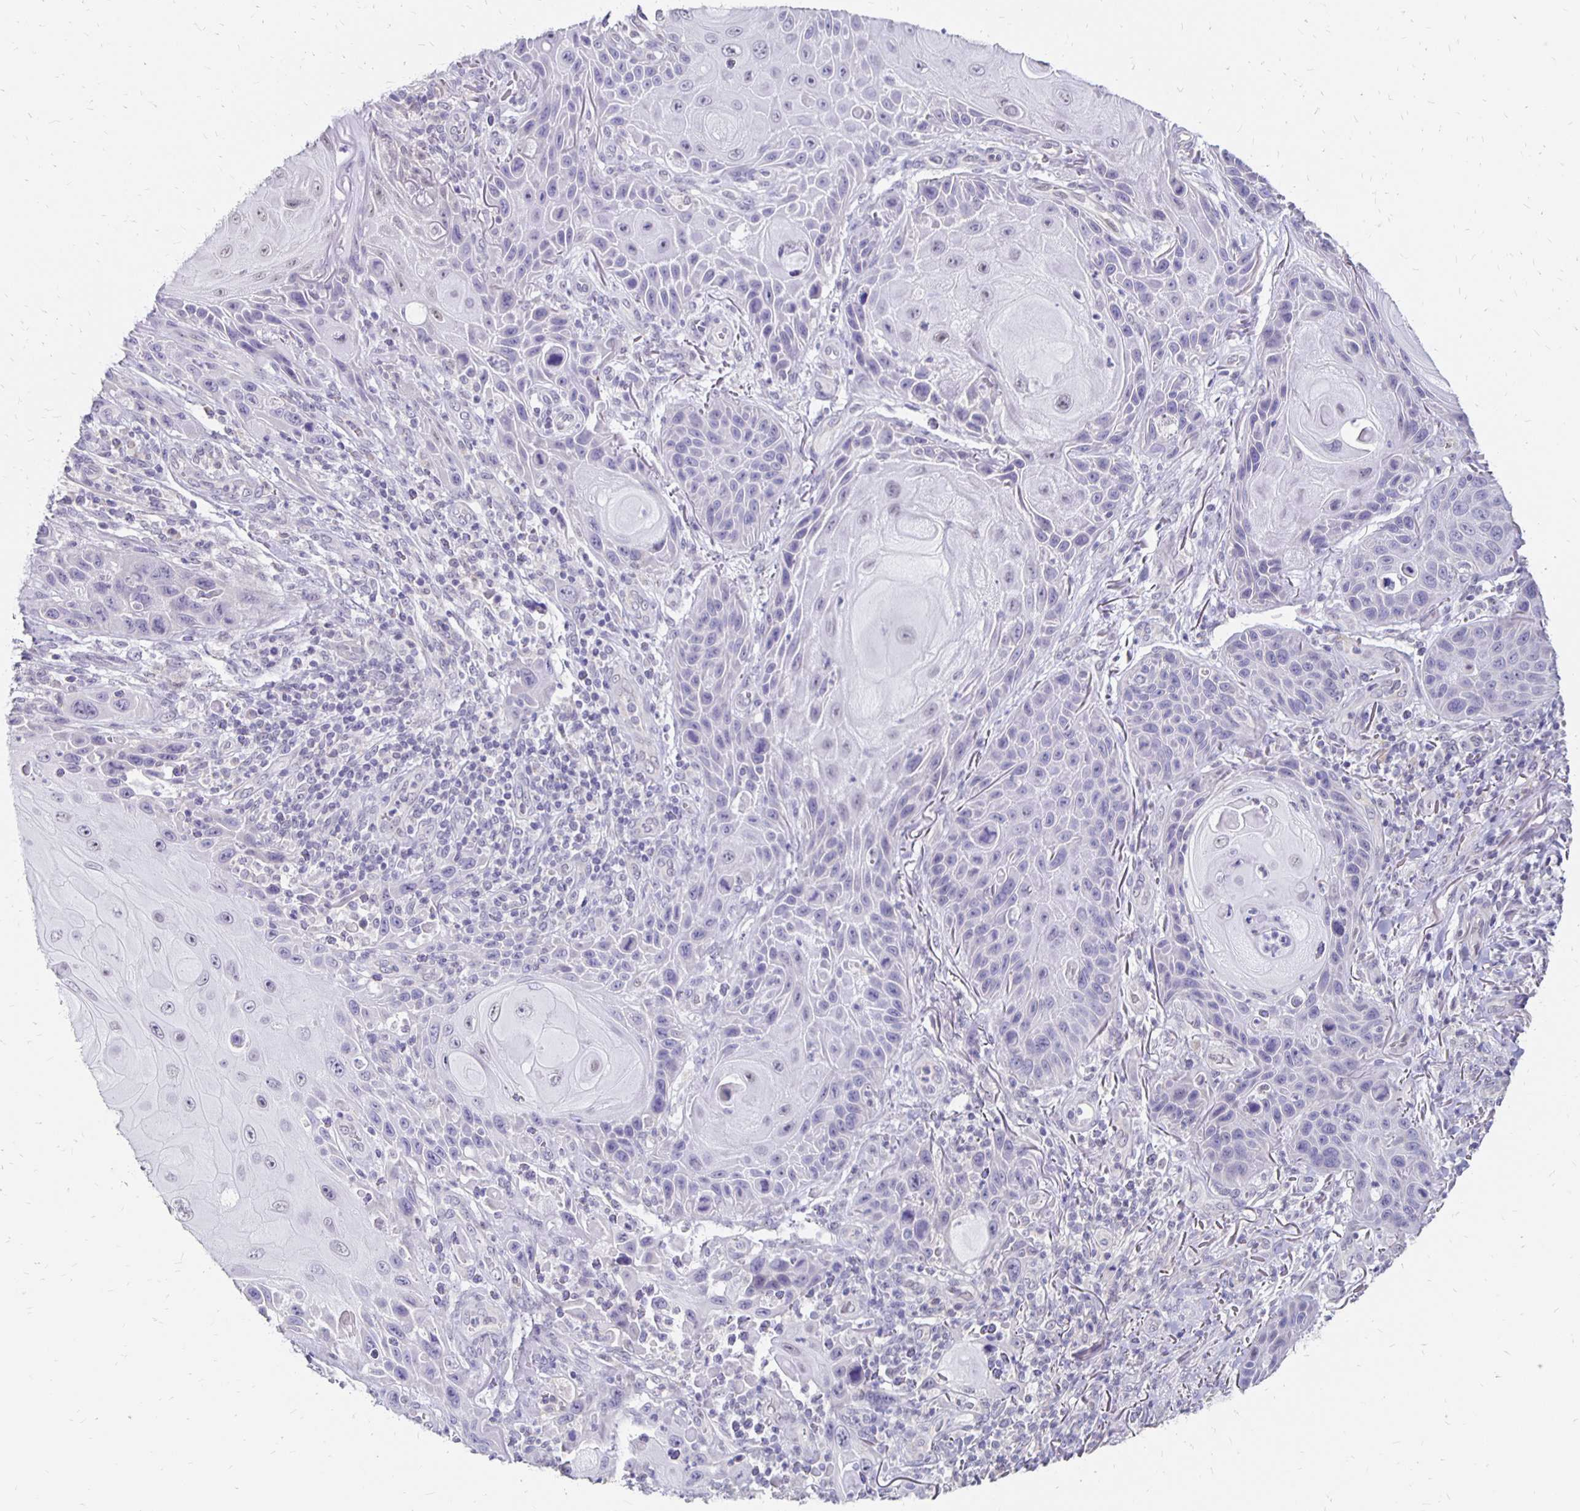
{"staining": {"intensity": "negative", "quantity": "none", "location": "none"}, "tissue": "skin cancer", "cell_type": "Tumor cells", "image_type": "cancer", "snomed": [{"axis": "morphology", "description": "Squamous cell carcinoma, NOS"}, {"axis": "topography", "description": "Skin"}], "caption": "The micrograph displays no significant staining in tumor cells of skin squamous cell carcinoma.", "gene": "ATOSB", "patient": {"sex": "female", "age": 94}}